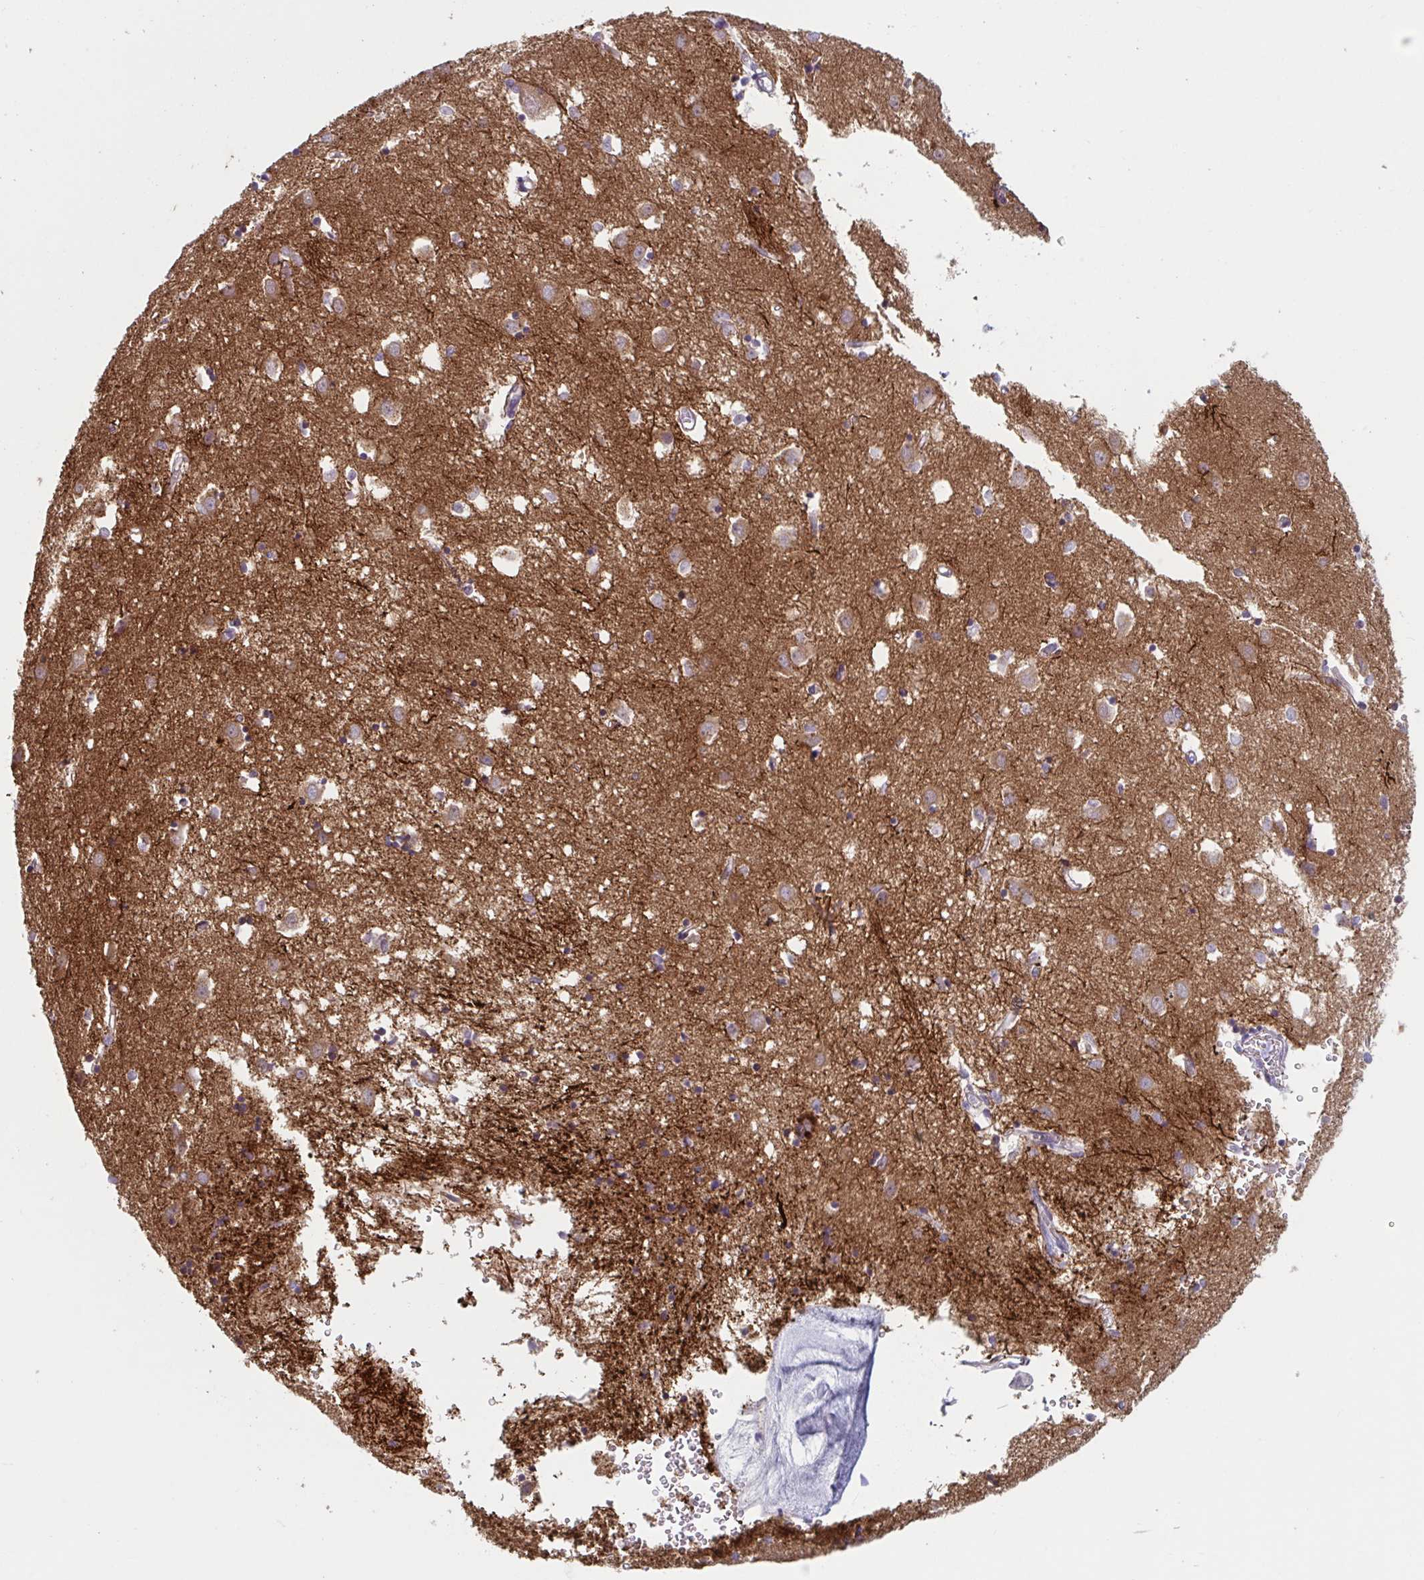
{"staining": {"intensity": "moderate", "quantity": "<25%", "location": "cytoplasmic/membranous"}, "tissue": "caudate", "cell_type": "Glial cells", "image_type": "normal", "snomed": [{"axis": "morphology", "description": "Normal tissue, NOS"}, {"axis": "topography", "description": "Lateral ventricle wall"}], "caption": "High-power microscopy captured an immunohistochemistry (IHC) image of normal caudate, revealing moderate cytoplasmic/membranous positivity in approximately <25% of glial cells. (brown staining indicates protein expression, while blue staining denotes nuclei).", "gene": "TNFSF10", "patient": {"sex": "male", "age": 70}}